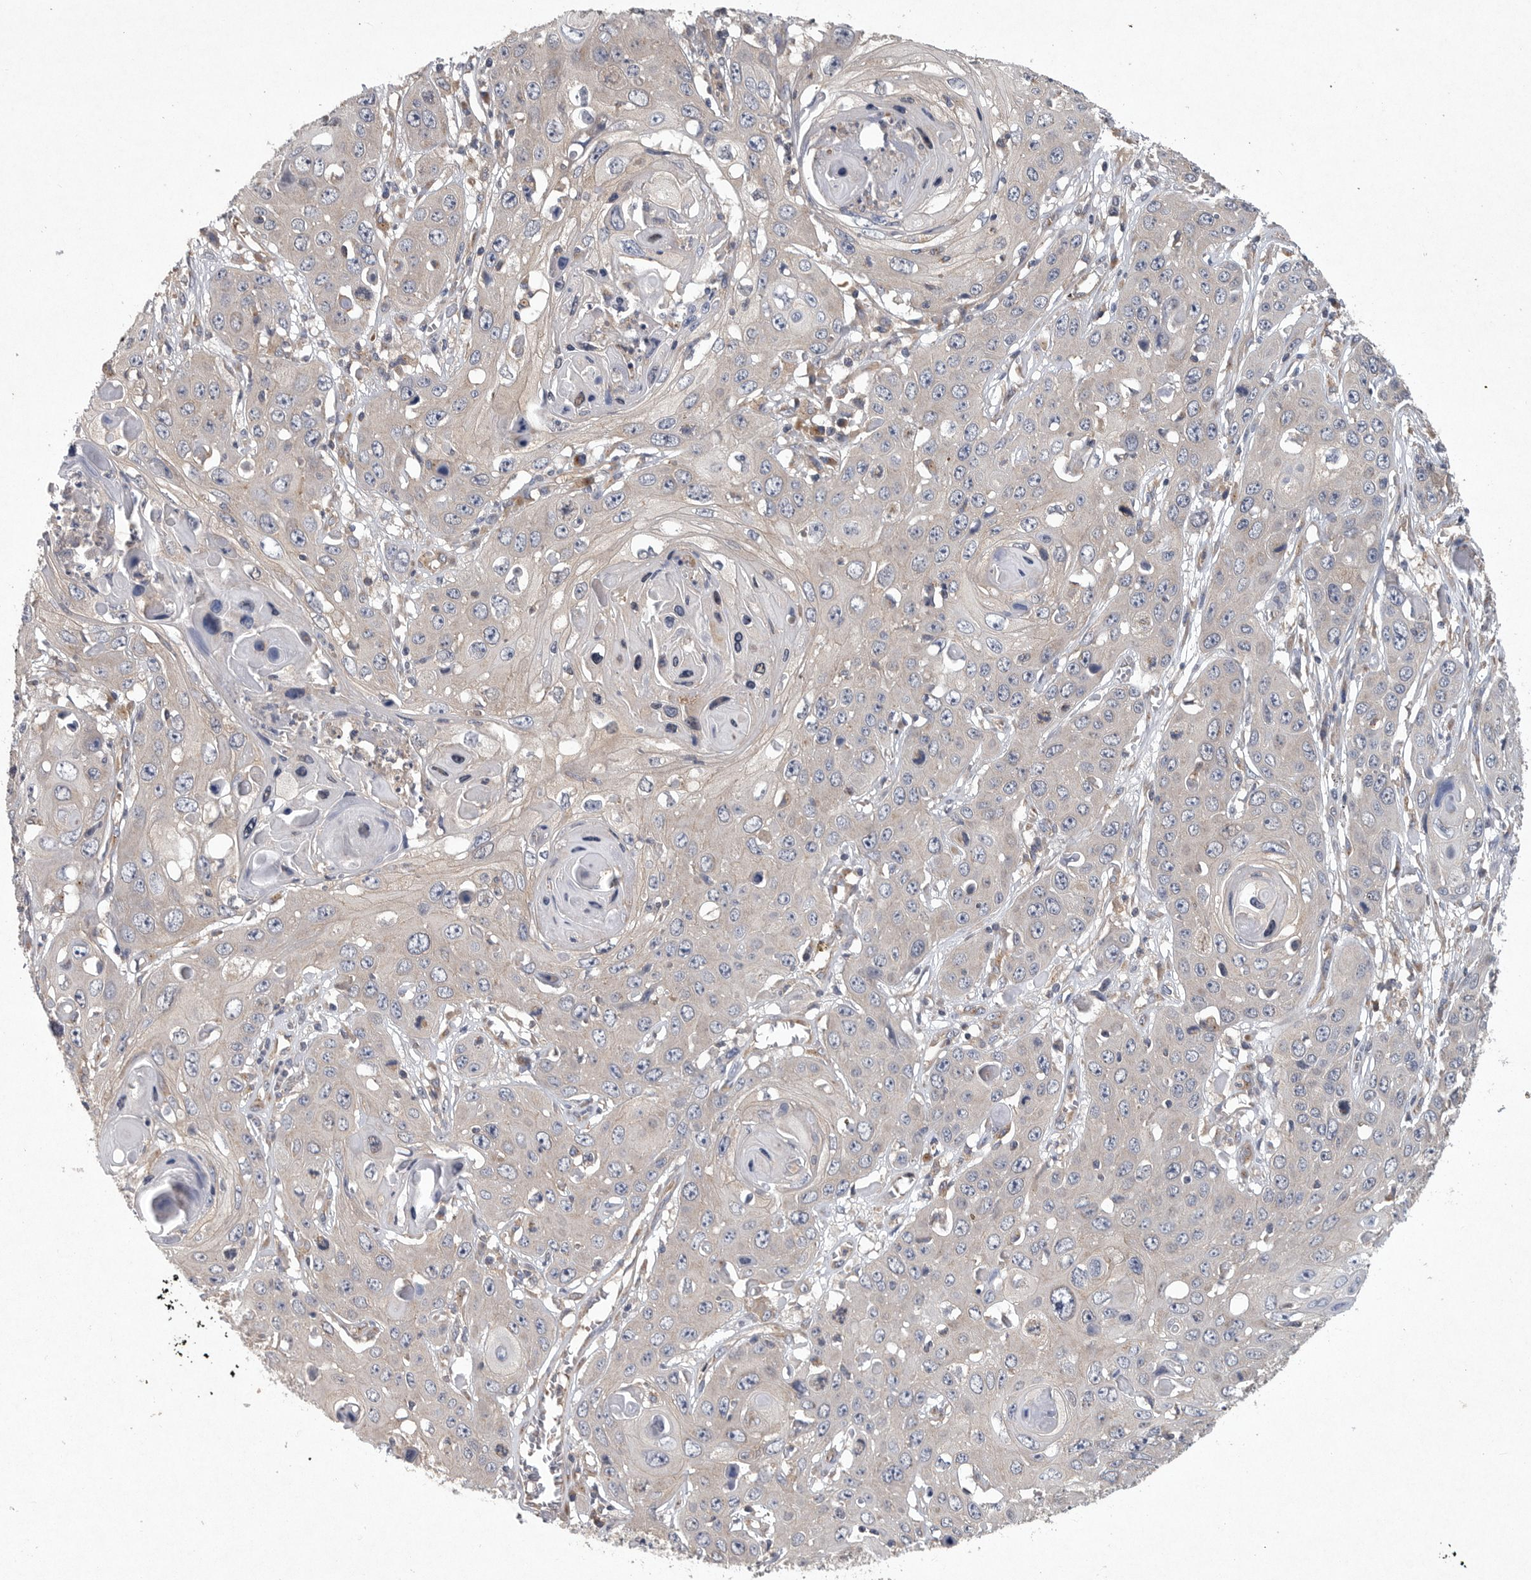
{"staining": {"intensity": "negative", "quantity": "none", "location": "none"}, "tissue": "skin cancer", "cell_type": "Tumor cells", "image_type": "cancer", "snomed": [{"axis": "morphology", "description": "Squamous cell carcinoma, NOS"}, {"axis": "topography", "description": "Skin"}], "caption": "Immunohistochemistry (IHC) photomicrograph of neoplastic tissue: squamous cell carcinoma (skin) stained with DAB (3,3'-diaminobenzidine) demonstrates no significant protein expression in tumor cells.", "gene": "OXR1", "patient": {"sex": "male", "age": 55}}